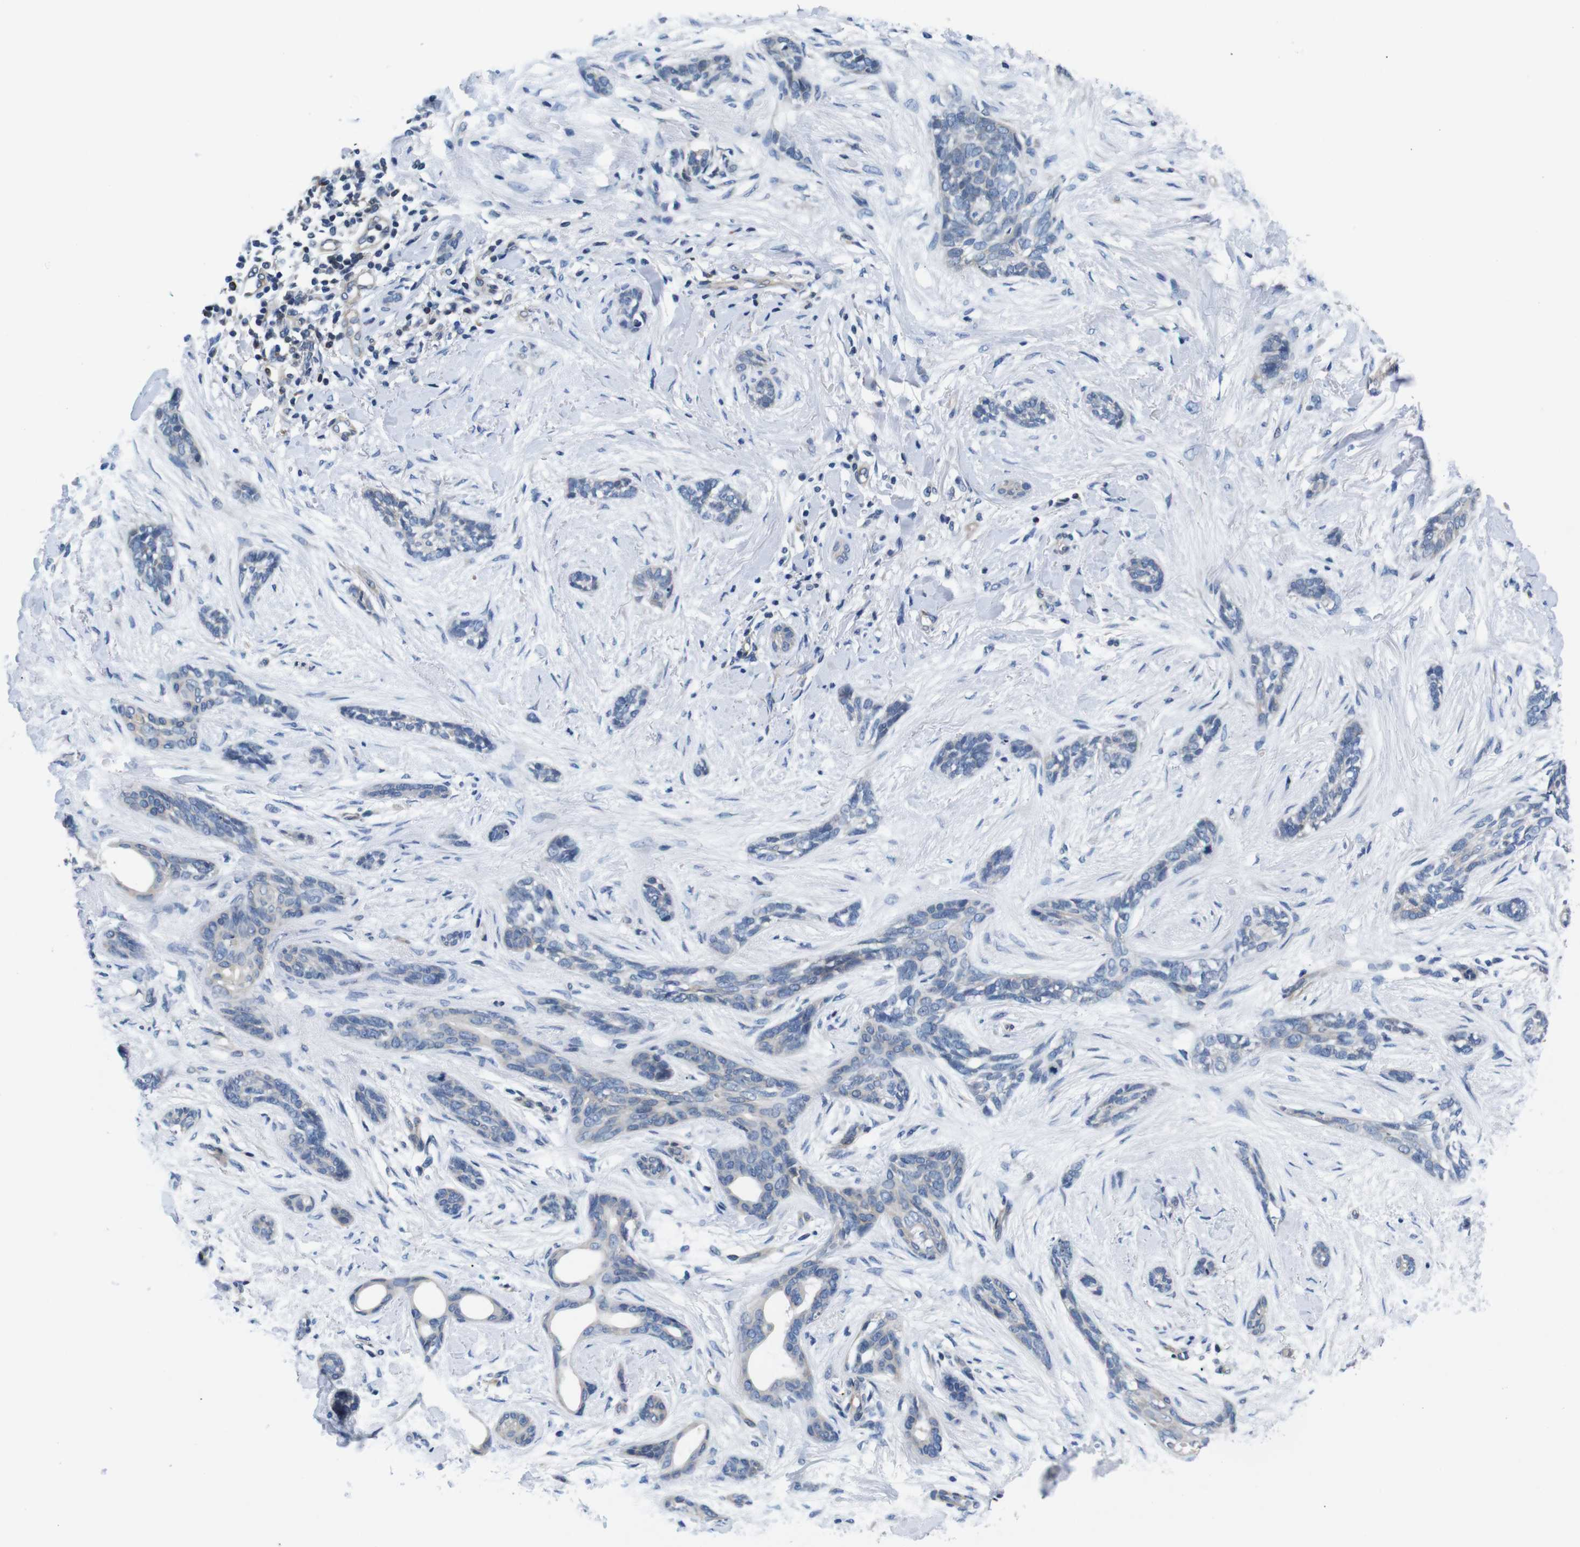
{"staining": {"intensity": "negative", "quantity": "none", "location": "none"}, "tissue": "skin cancer", "cell_type": "Tumor cells", "image_type": "cancer", "snomed": [{"axis": "morphology", "description": "Basal cell carcinoma"}, {"axis": "morphology", "description": "Adnexal tumor, benign"}, {"axis": "topography", "description": "Skin"}], "caption": "A histopathology image of human skin benign adnexal tumor is negative for staining in tumor cells.", "gene": "JAK1", "patient": {"sex": "female", "age": 42}}